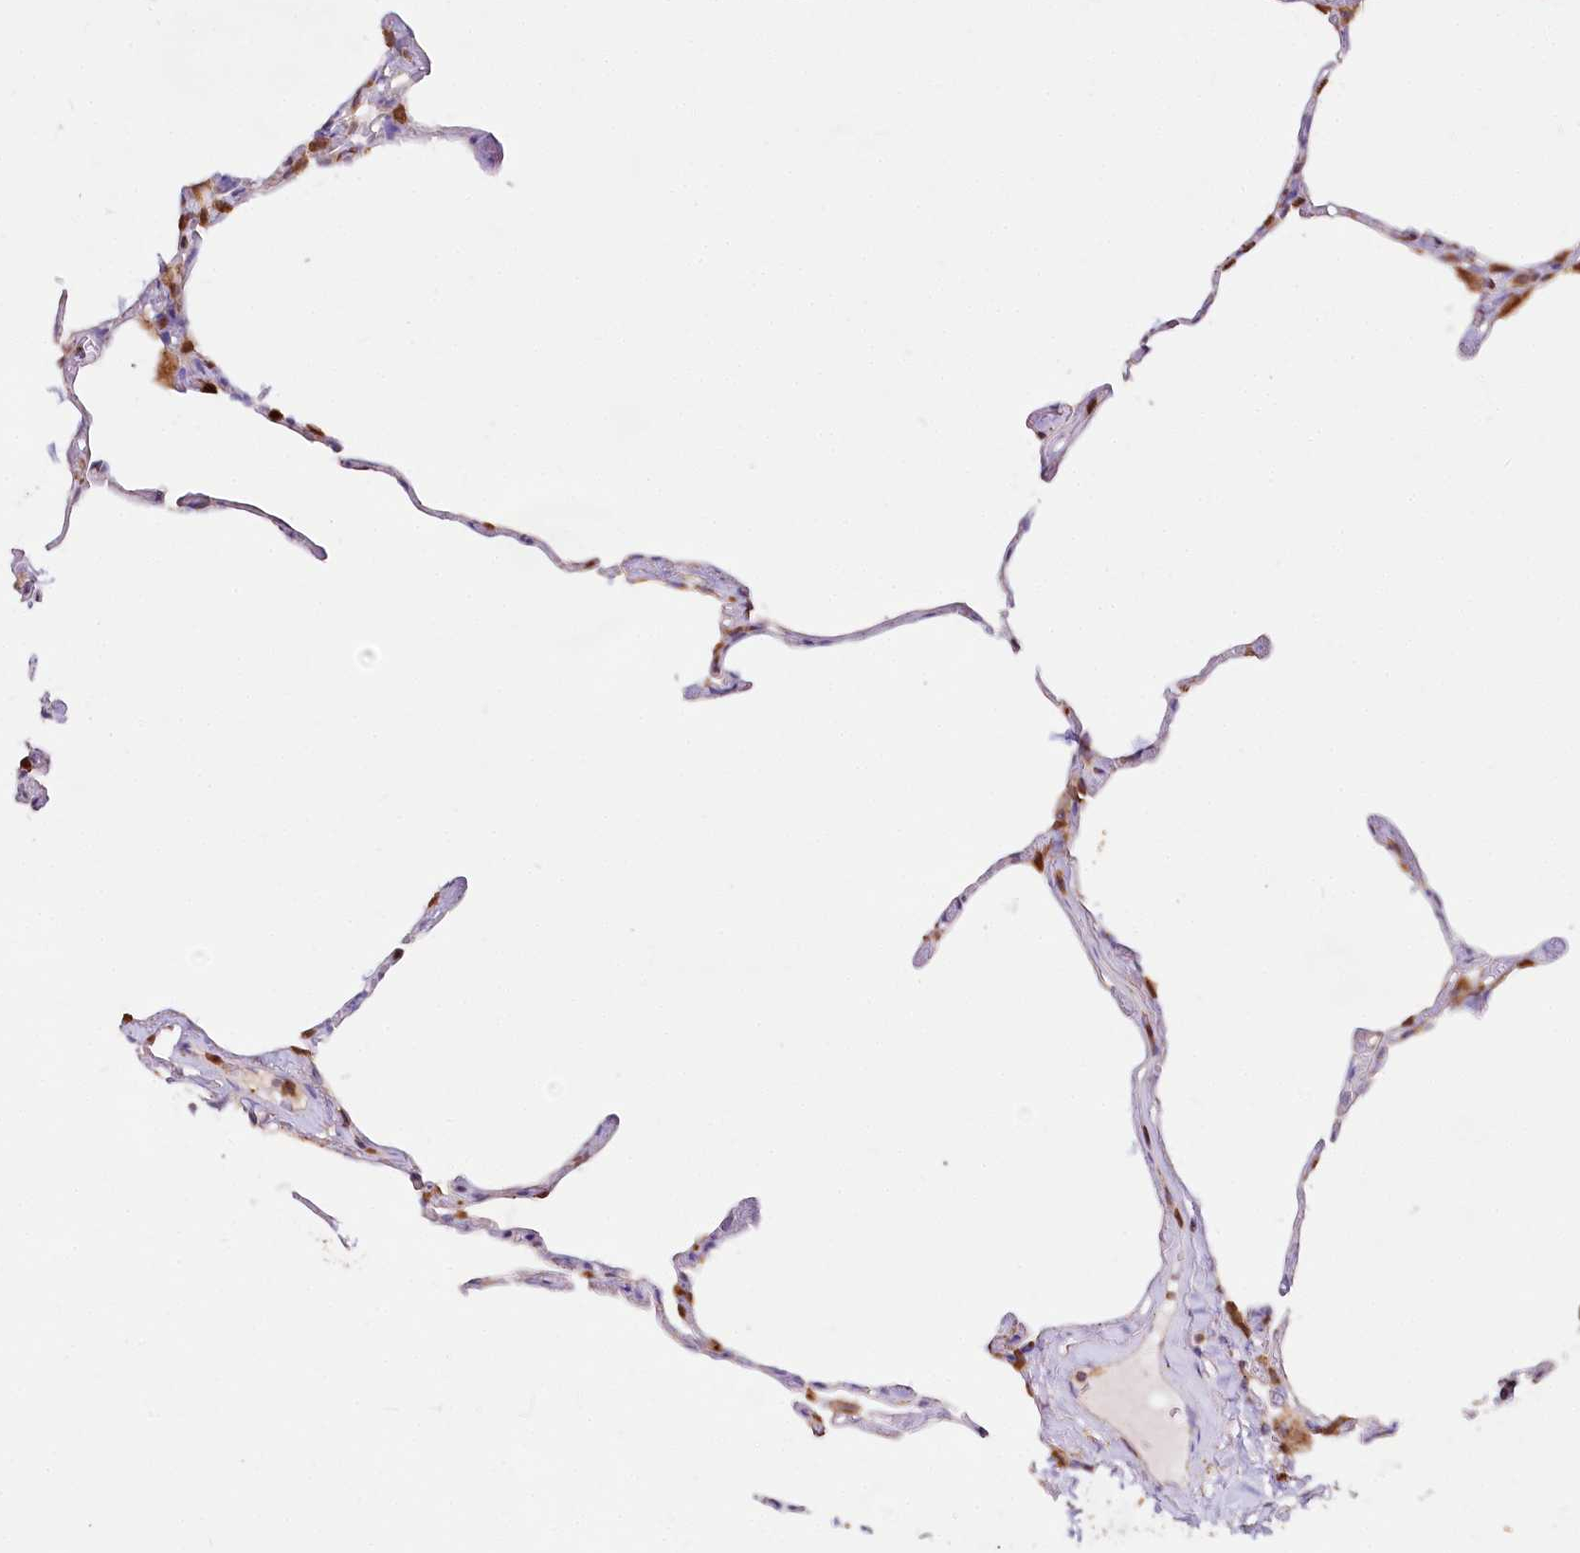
{"staining": {"intensity": "moderate", "quantity": "25%-75%", "location": "cytoplasmic/membranous"}, "tissue": "lung", "cell_type": "Alveolar cells", "image_type": "normal", "snomed": [{"axis": "morphology", "description": "Normal tissue, NOS"}, {"axis": "topography", "description": "Lung"}], "caption": "Immunohistochemistry (IHC) image of unremarkable human lung stained for a protein (brown), which demonstrates medium levels of moderate cytoplasmic/membranous staining in about 25%-75% of alveolar cells.", "gene": "TASOR2", "patient": {"sex": "male", "age": 65}}